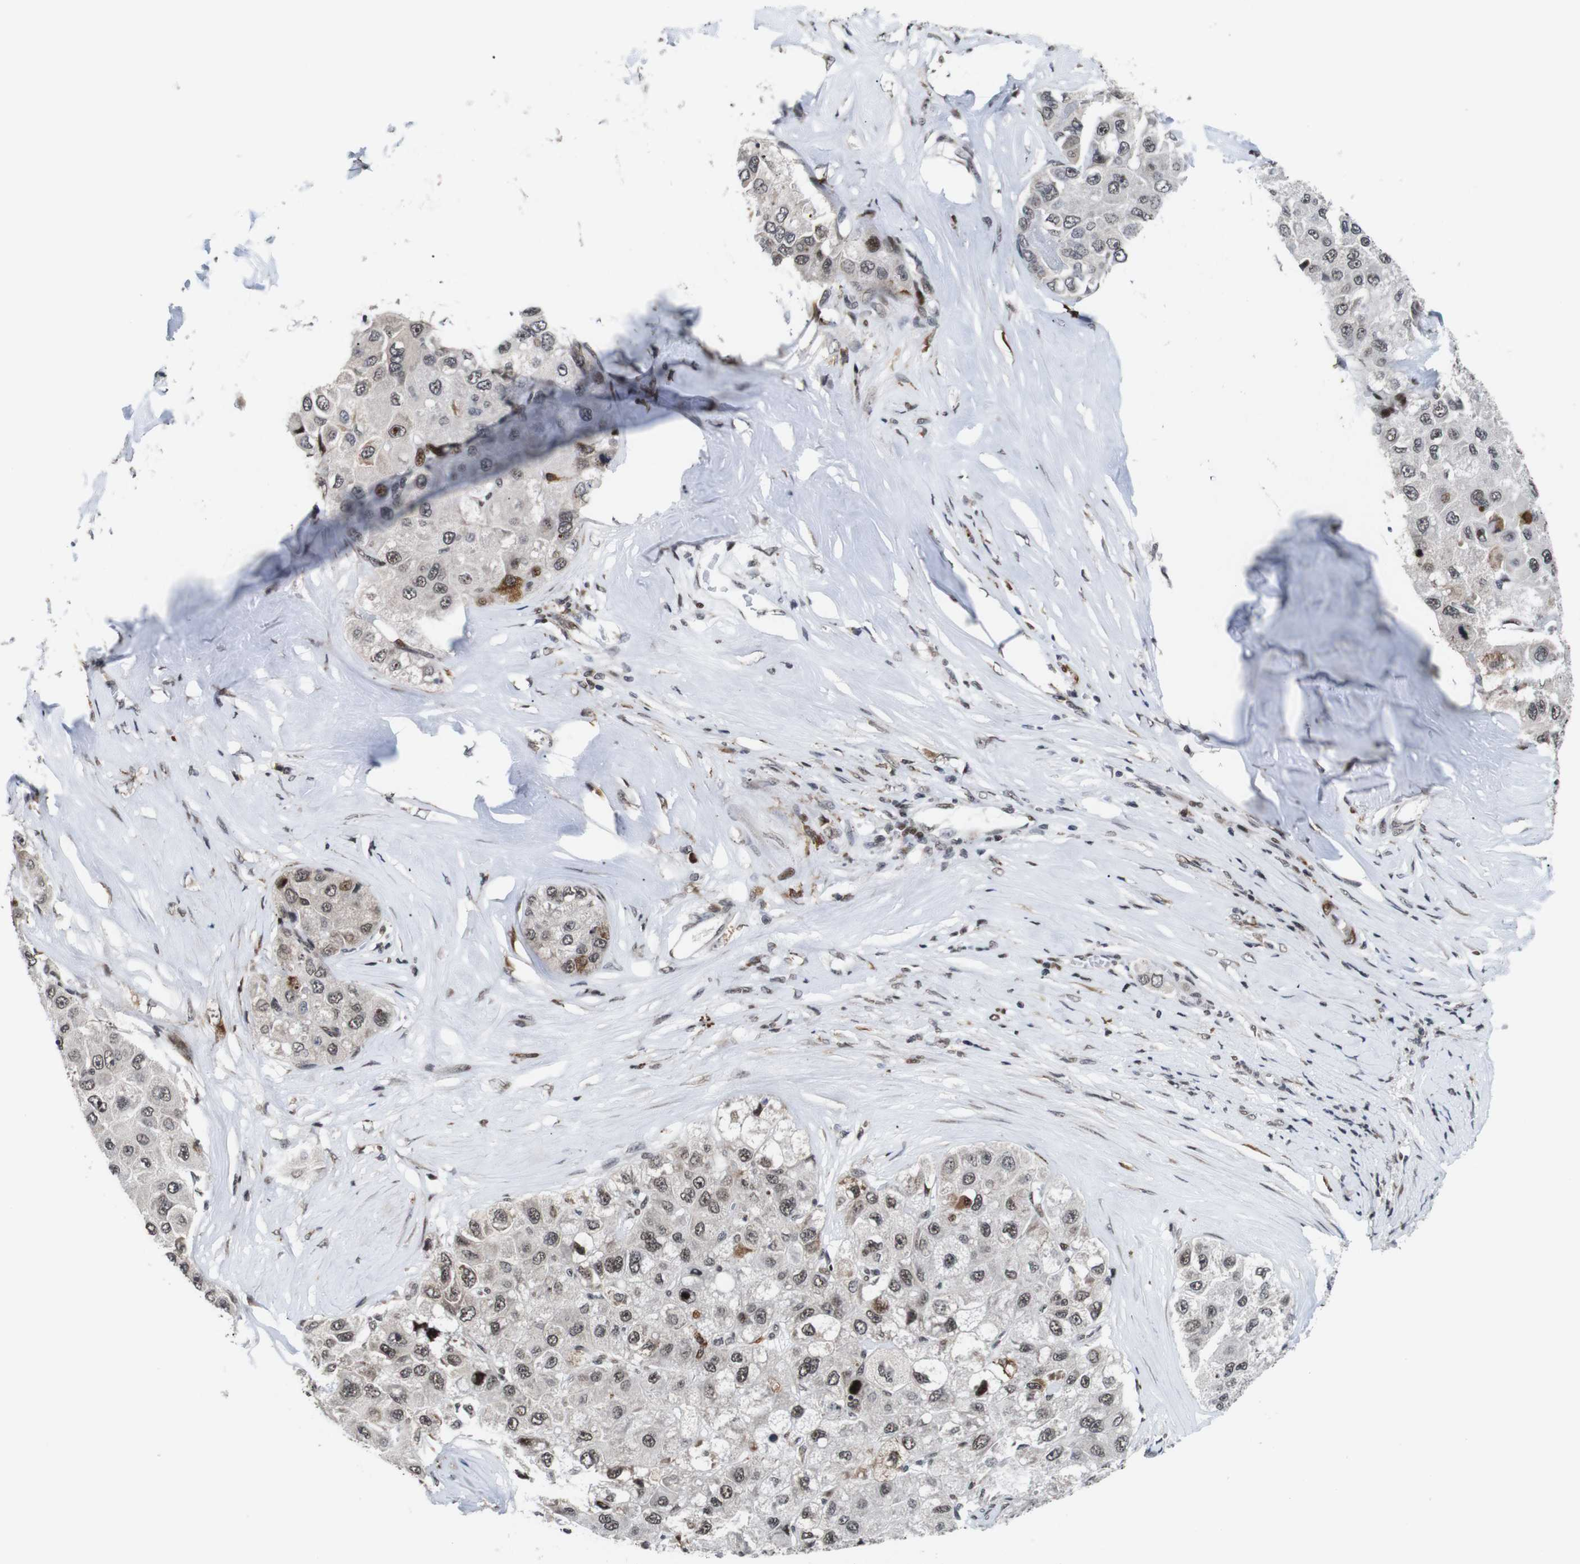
{"staining": {"intensity": "weak", "quantity": ">75%", "location": "nuclear"}, "tissue": "liver cancer", "cell_type": "Tumor cells", "image_type": "cancer", "snomed": [{"axis": "morphology", "description": "Carcinoma, Hepatocellular, NOS"}, {"axis": "topography", "description": "Liver"}], "caption": "Liver cancer (hepatocellular carcinoma) stained with IHC exhibits weak nuclear staining in about >75% of tumor cells. The staining was performed using DAB to visualize the protein expression in brown, while the nuclei were stained in blue with hematoxylin (Magnification: 20x).", "gene": "EIF4G1", "patient": {"sex": "male", "age": 80}}